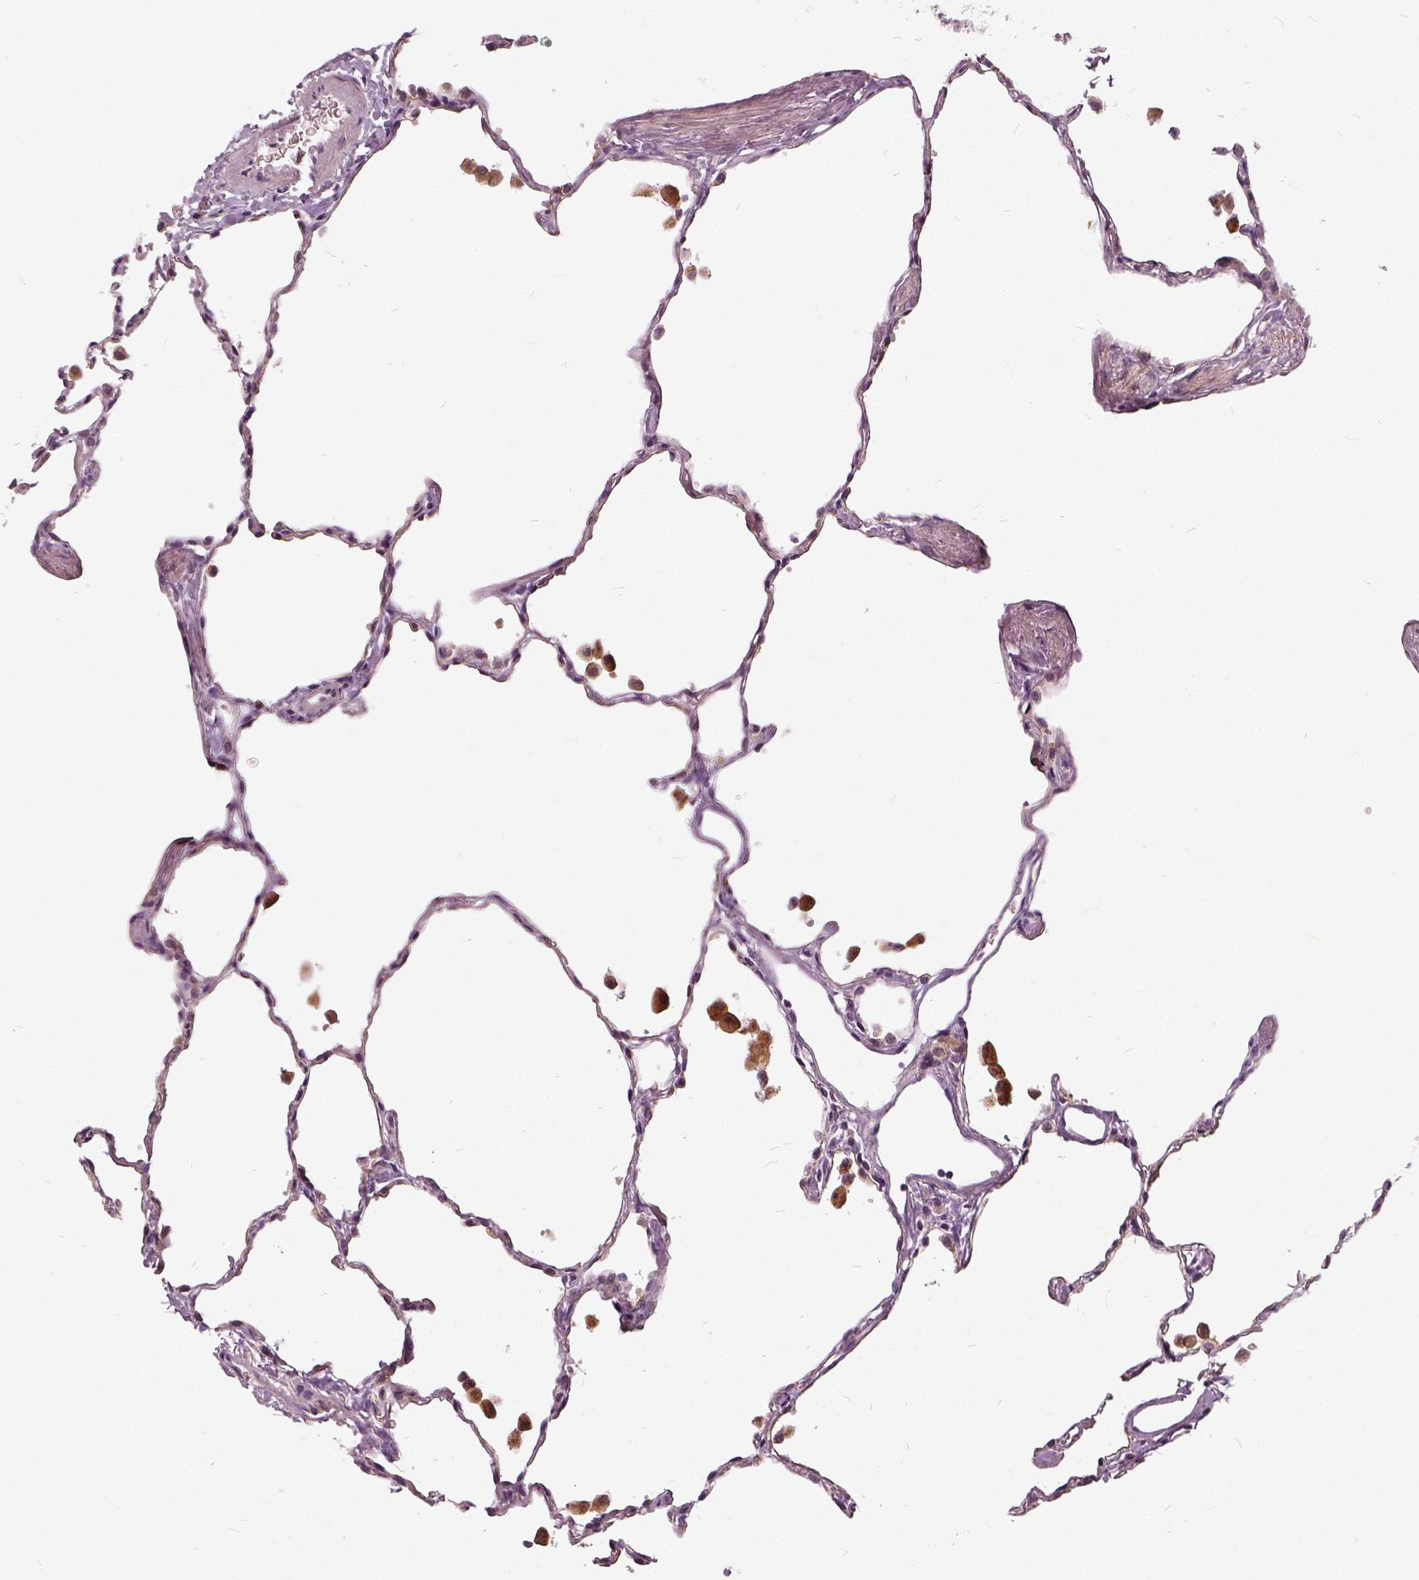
{"staining": {"intensity": "weak", "quantity": "25%-75%", "location": "cytoplasmic/membranous"}, "tissue": "lung", "cell_type": "Alveolar cells", "image_type": "normal", "snomed": [{"axis": "morphology", "description": "Normal tissue, NOS"}, {"axis": "topography", "description": "Lung"}], "caption": "Lung stained with DAB immunohistochemistry (IHC) shows low levels of weak cytoplasmic/membranous expression in approximately 25%-75% of alveolar cells.", "gene": "ILRUN", "patient": {"sex": "female", "age": 47}}